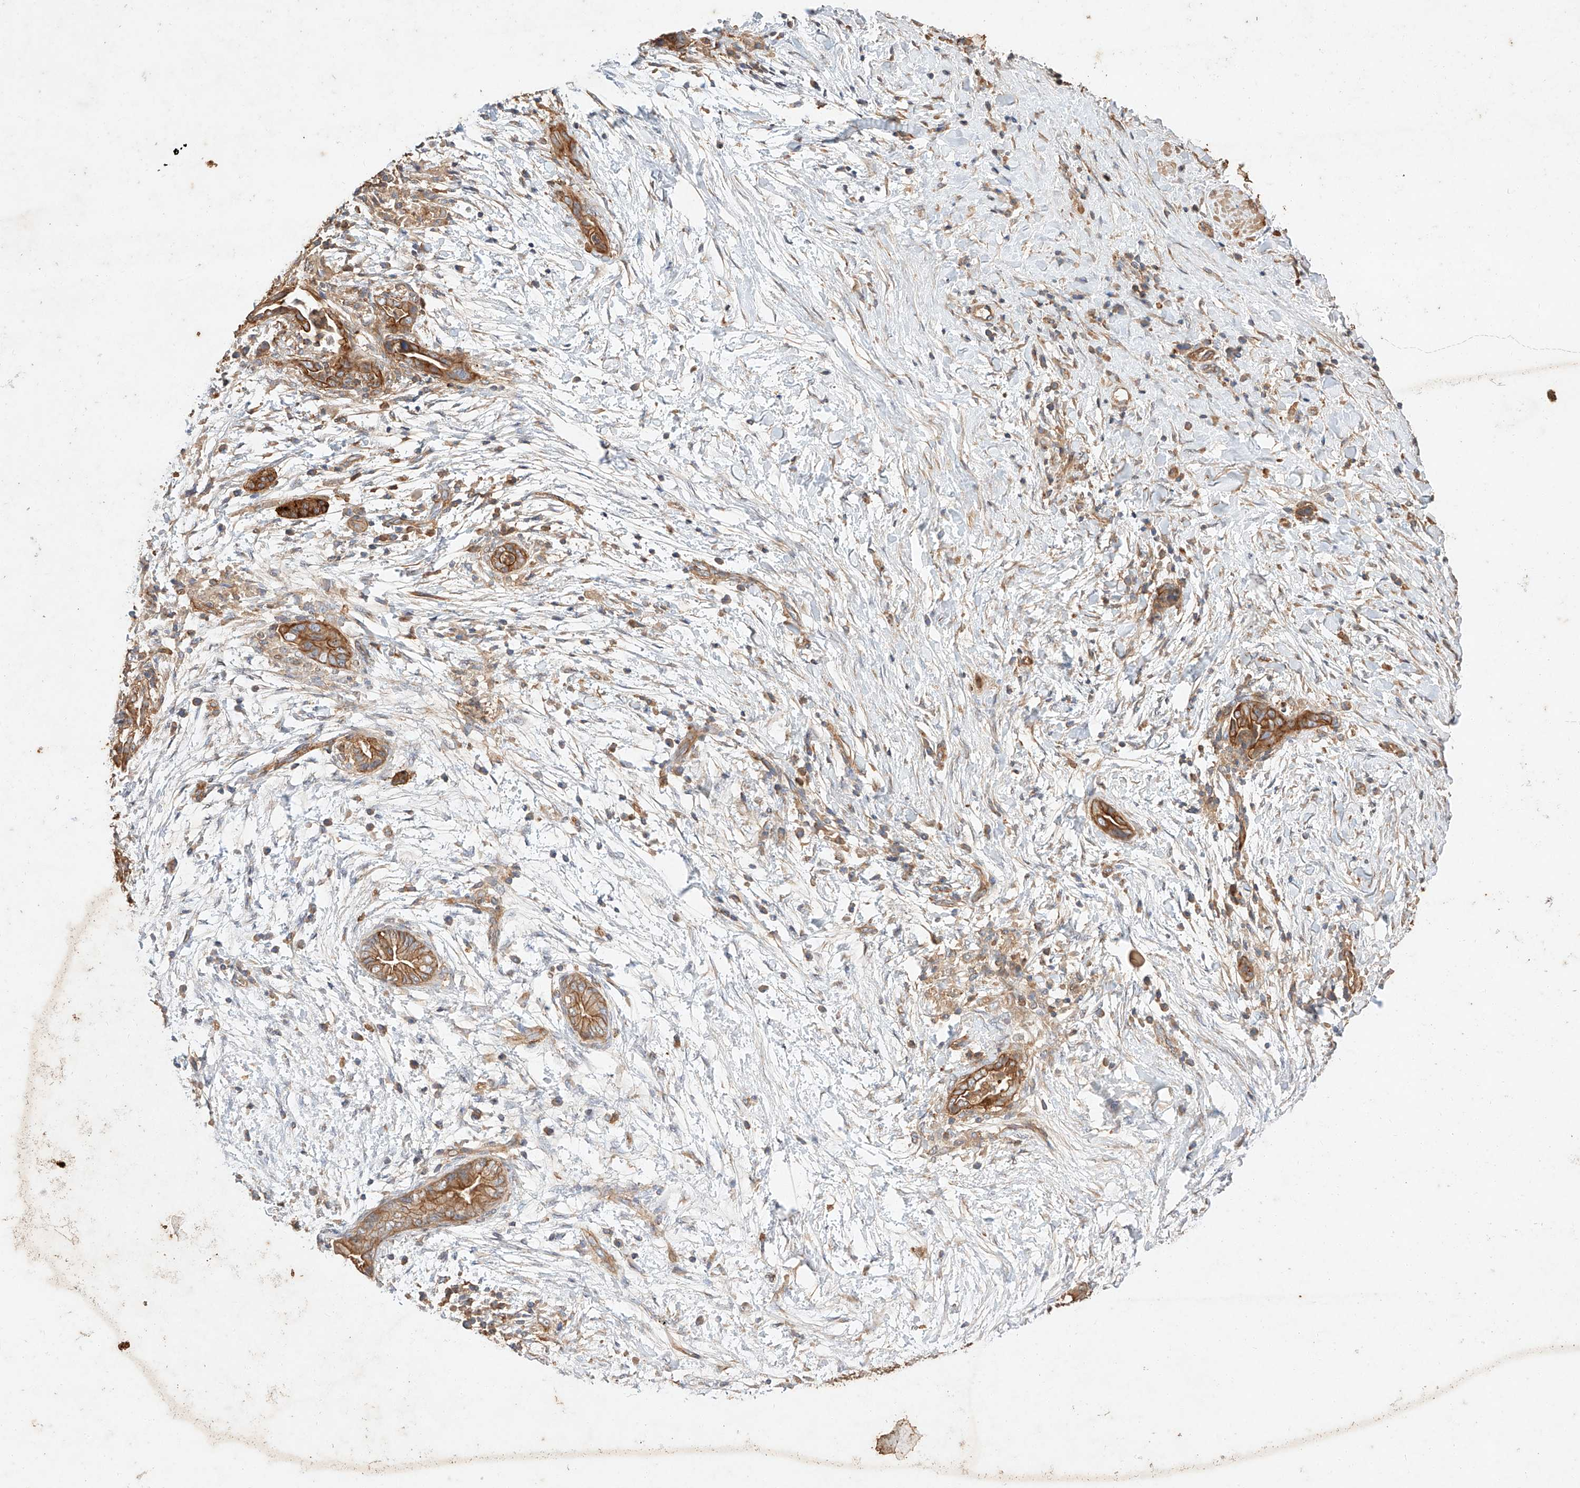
{"staining": {"intensity": "strong", "quantity": ">75%", "location": "cytoplasmic/membranous"}, "tissue": "pancreatic cancer", "cell_type": "Tumor cells", "image_type": "cancer", "snomed": [{"axis": "morphology", "description": "Adenocarcinoma, NOS"}, {"axis": "topography", "description": "Pancreas"}], "caption": "Immunohistochemistry (IHC) image of neoplastic tissue: pancreatic cancer (adenocarcinoma) stained using IHC exhibits high levels of strong protein expression localized specifically in the cytoplasmic/membranous of tumor cells, appearing as a cytoplasmic/membranous brown color.", "gene": "GHDC", "patient": {"sex": "male", "age": 75}}